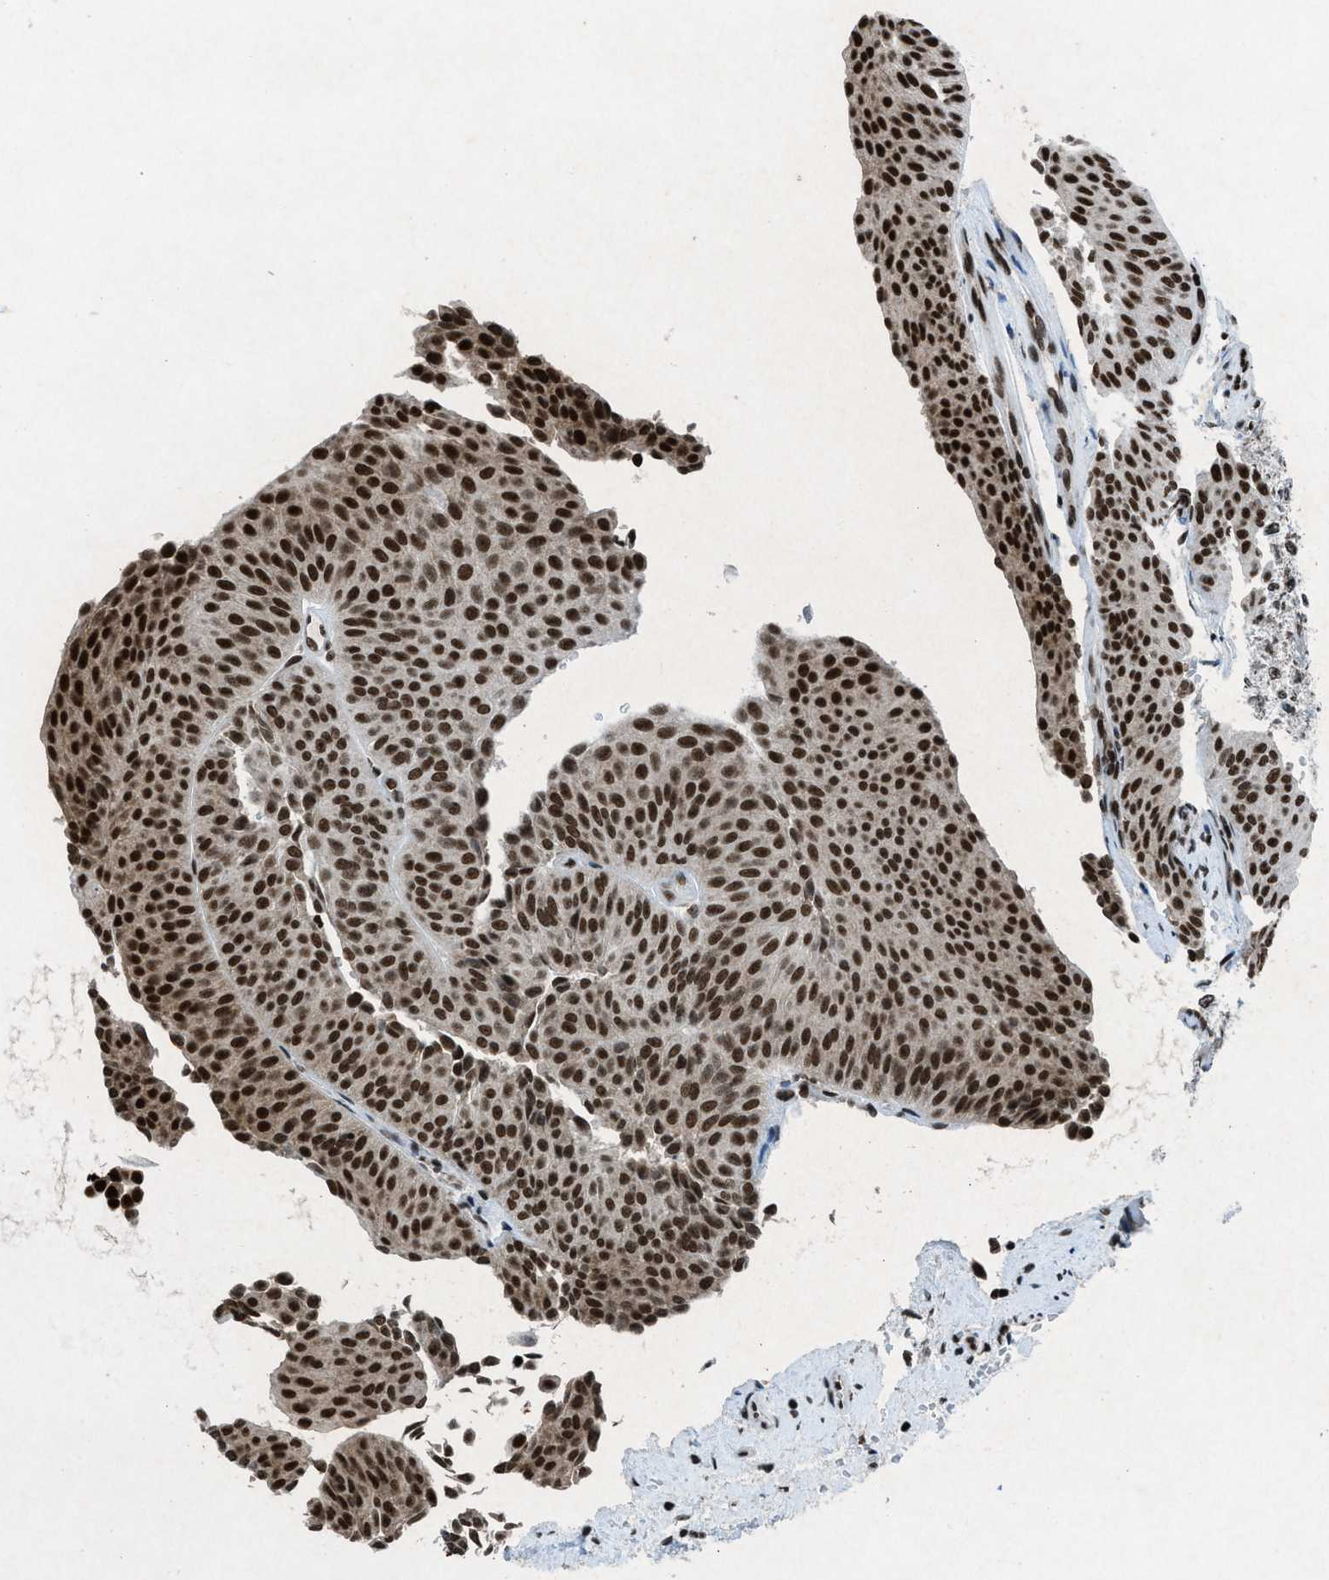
{"staining": {"intensity": "strong", "quantity": ">75%", "location": "nuclear"}, "tissue": "urothelial cancer", "cell_type": "Tumor cells", "image_type": "cancer", "snomed": [{"axis": "morphology", "description": "Urothelial carcinoma, Low grade"}, {"axis": "topography", "description": "Urinary bladder"}], "caption": "The micrograph demonstrates immunohistochemical staining of low-grade urothelial carcinoma. There is strong nuclear staining is present in about >75% of tumor cells.", "gene": "NXF1", "patient": {"sex": "female", "age": 60}}